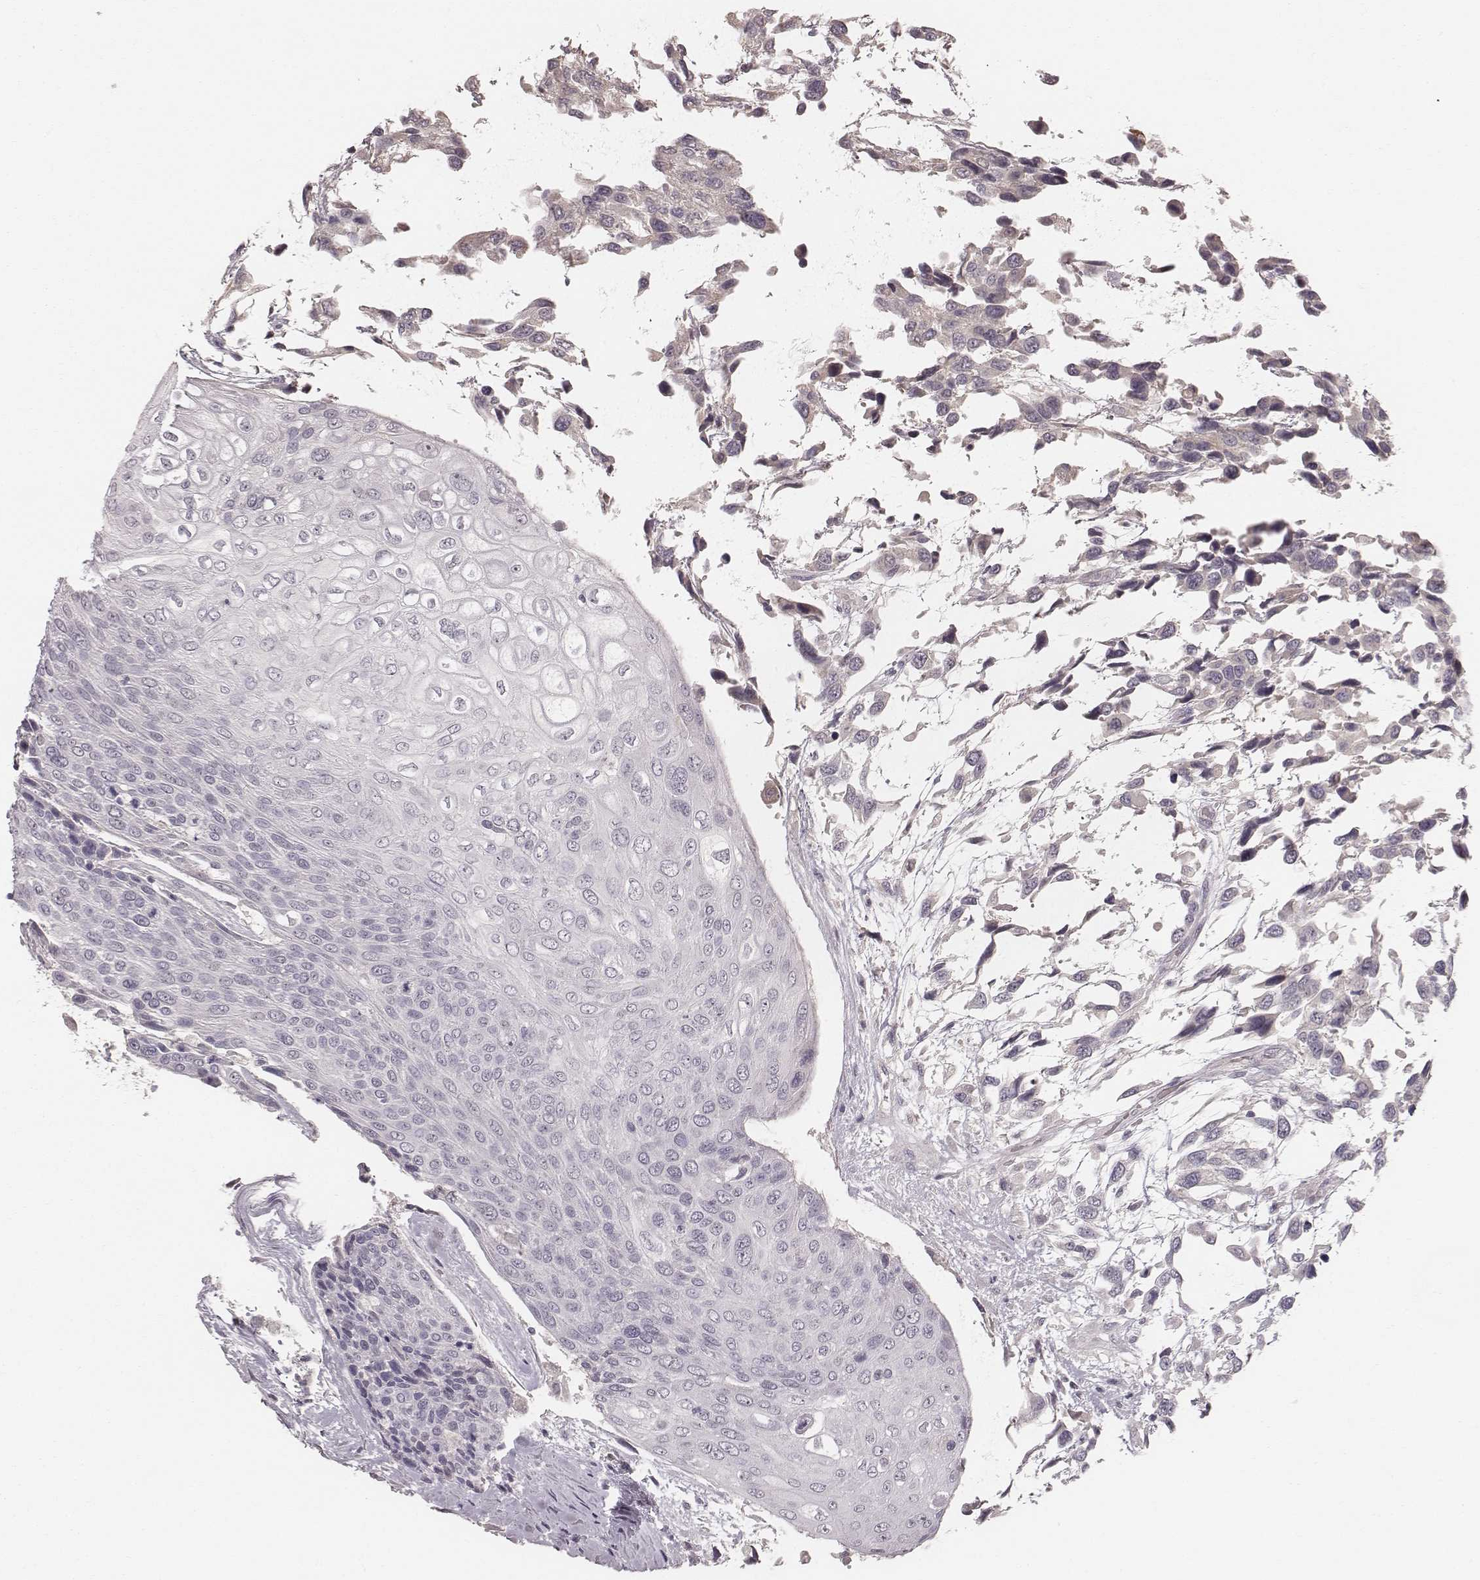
{"staining": {"intensity": "negative", "quantity": "none", "location": "none"}, "tissue": "urothelial cancer", "cell_type": "Tumor cells", "image_type": "cancer", "snomed": [{"axis": "morphology", "description": "Urothelial carcinoma, High grade"}, {"axis": "topography", "description": "Urinary bladder"}], "caption": "Immunohistochemistry photomicrograph of neoplastic tissue: human urothelial cancer stained with DAB (3,3'-diaminobenzidine) displays no significant protein positivity in tumor cells. Nuclei are stained in blue.", "gene": "LY6K", "patient": {"sex": "female", "age": 70}}